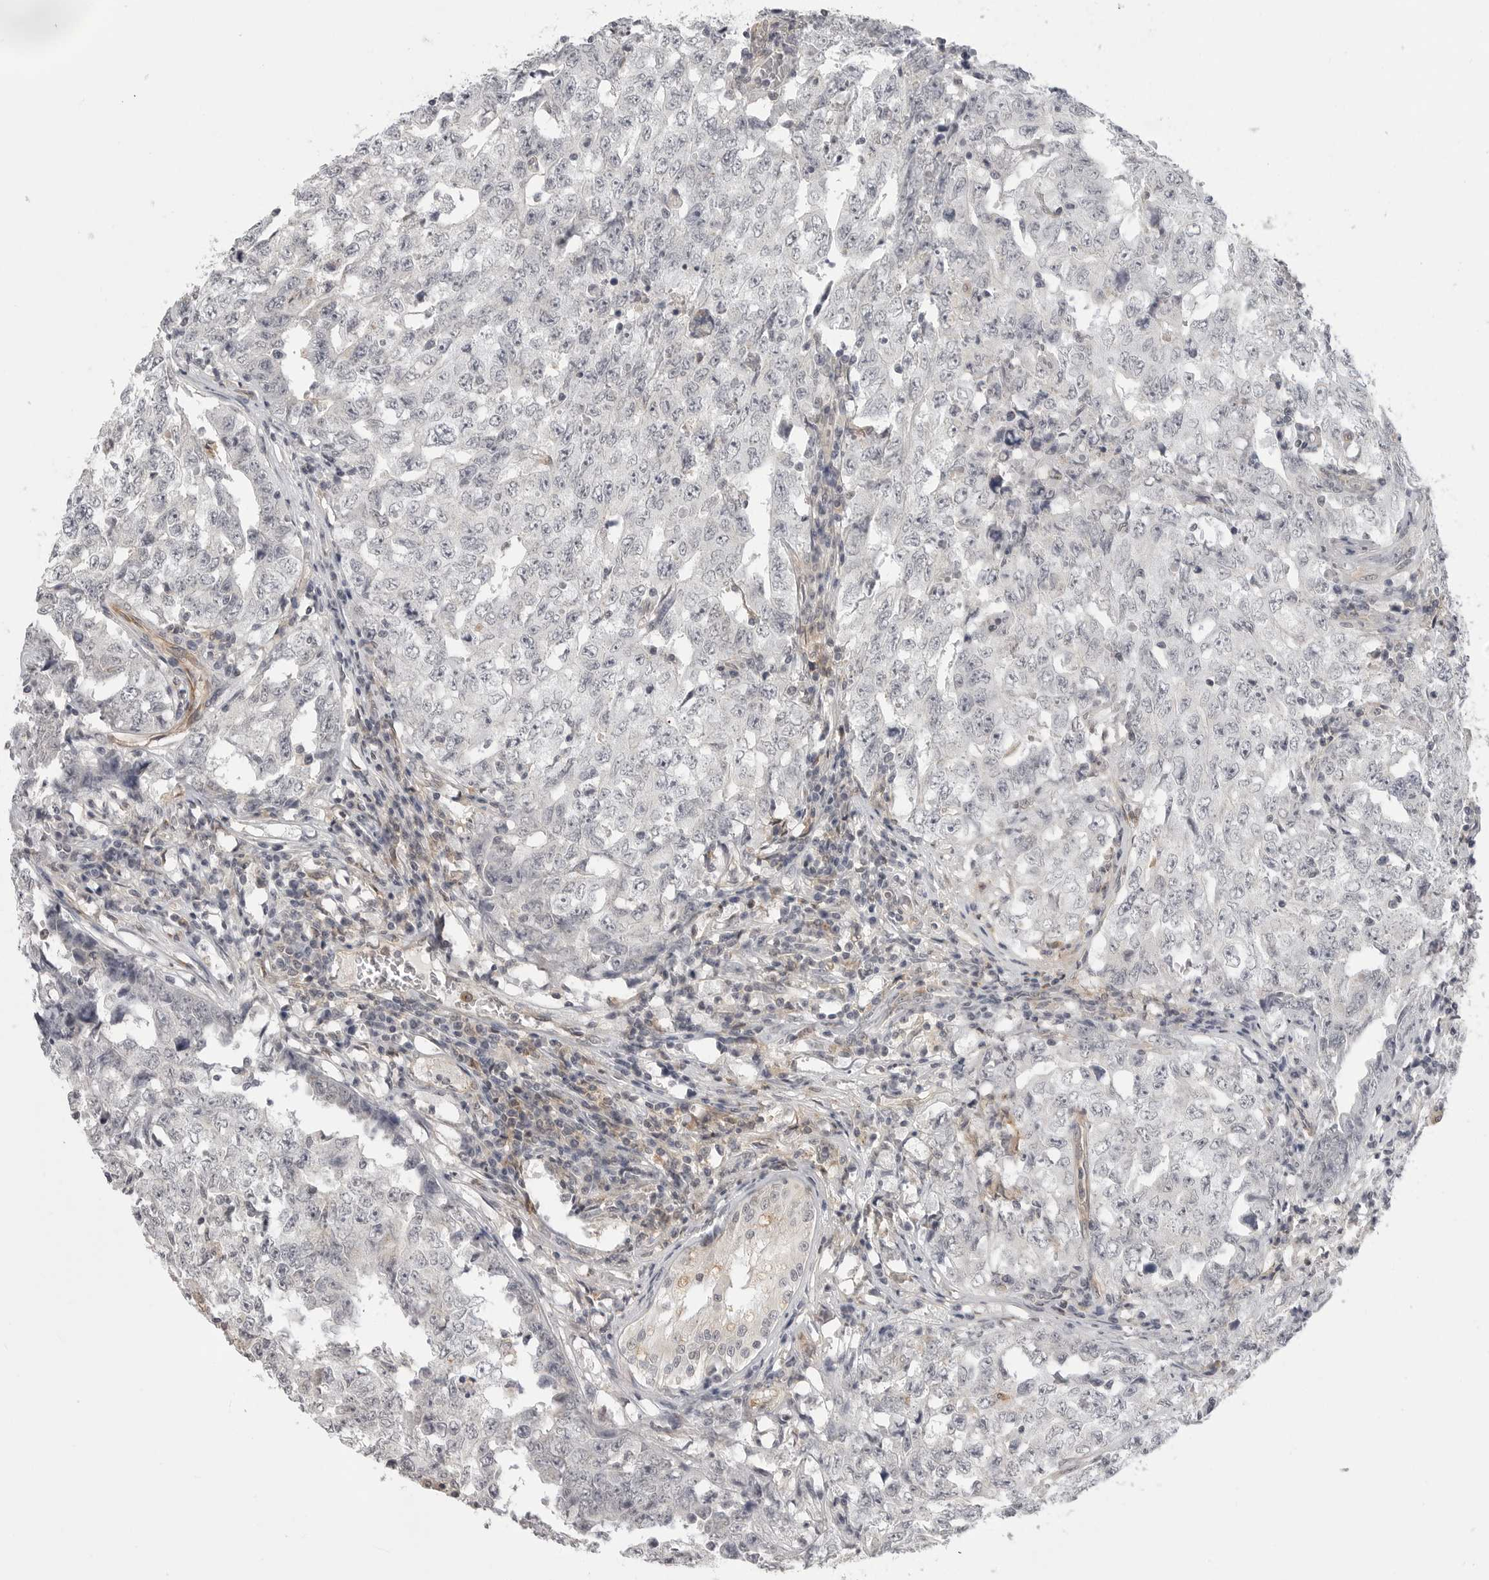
{"staining": {"intensity": "negative", "quantity": "none", "location": "none"}, "tissue": "testis cancer", "cell_type": "Tumor cells", "image_type": "cancer", "snomed": [{"axis": "morphology", "description": "Carcinoma, Embryonal, NOS"}, {"axis": "topography", "description": "Testis"}], "caption": "Protein analysis of testis cancer (embryonal carcinoma) exhibits no significant staining in tumor cells.", "gene": "IFNGR1", "patient": {"sex": "male", "age": 26}}